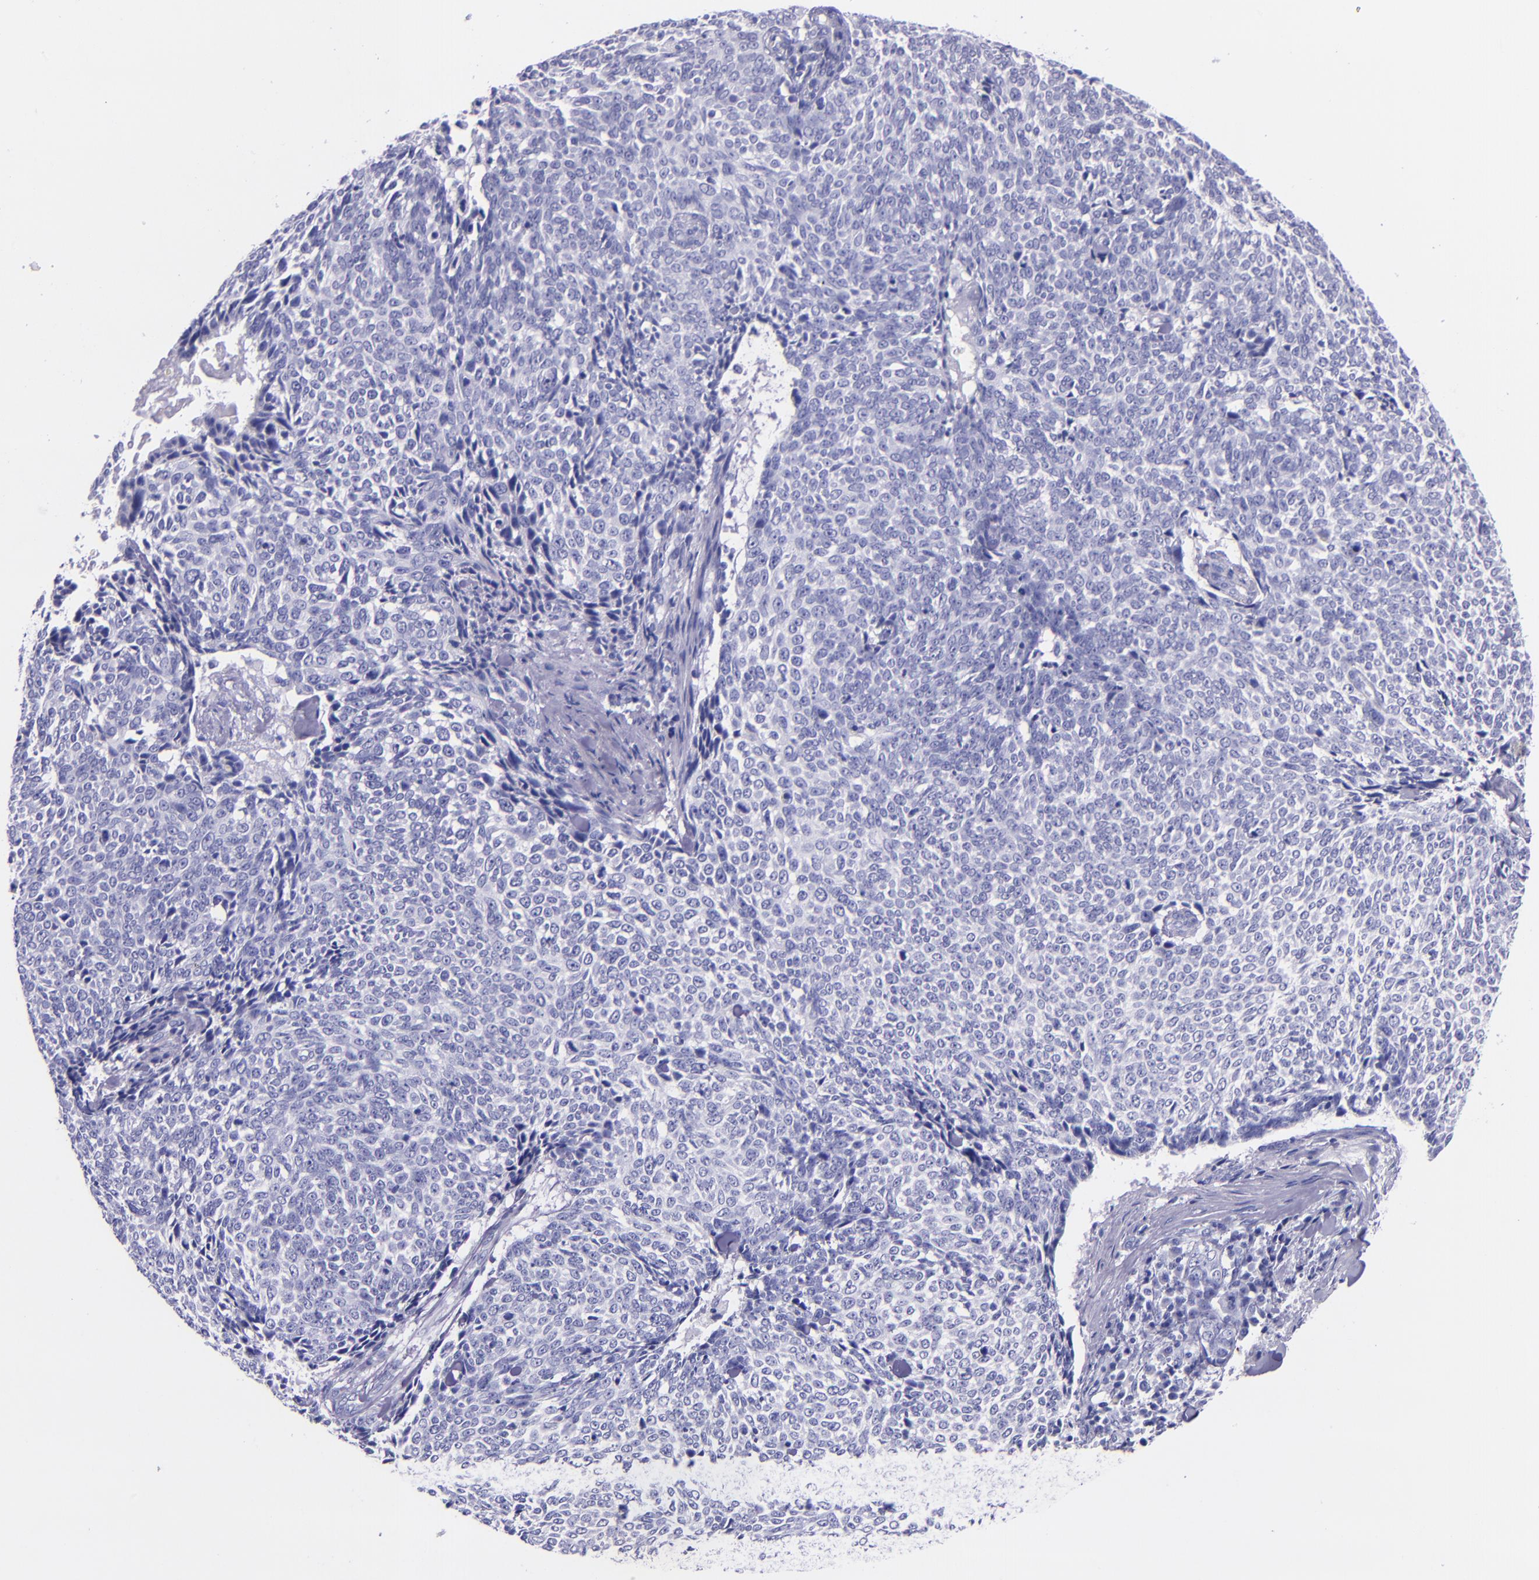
{"staining": {"intensity": "negative", "quantity": "none", "location": "none"}, "tissue": "skin cancer", "cell_type": "Tumor cells", "image_type": "cancer", "snomed": [{"axis": "morphology", "description": "Basal cell carcinoma"}, {"axis": "topography", "description": "Skin"}], "caption": "Basal cell carcinoma (skin) stained for a protein using immunohistochemistry (IHC) displays no expression tumor cells.", "gene": "SLPI", "patient": {"sex": "female", "age": 89}}